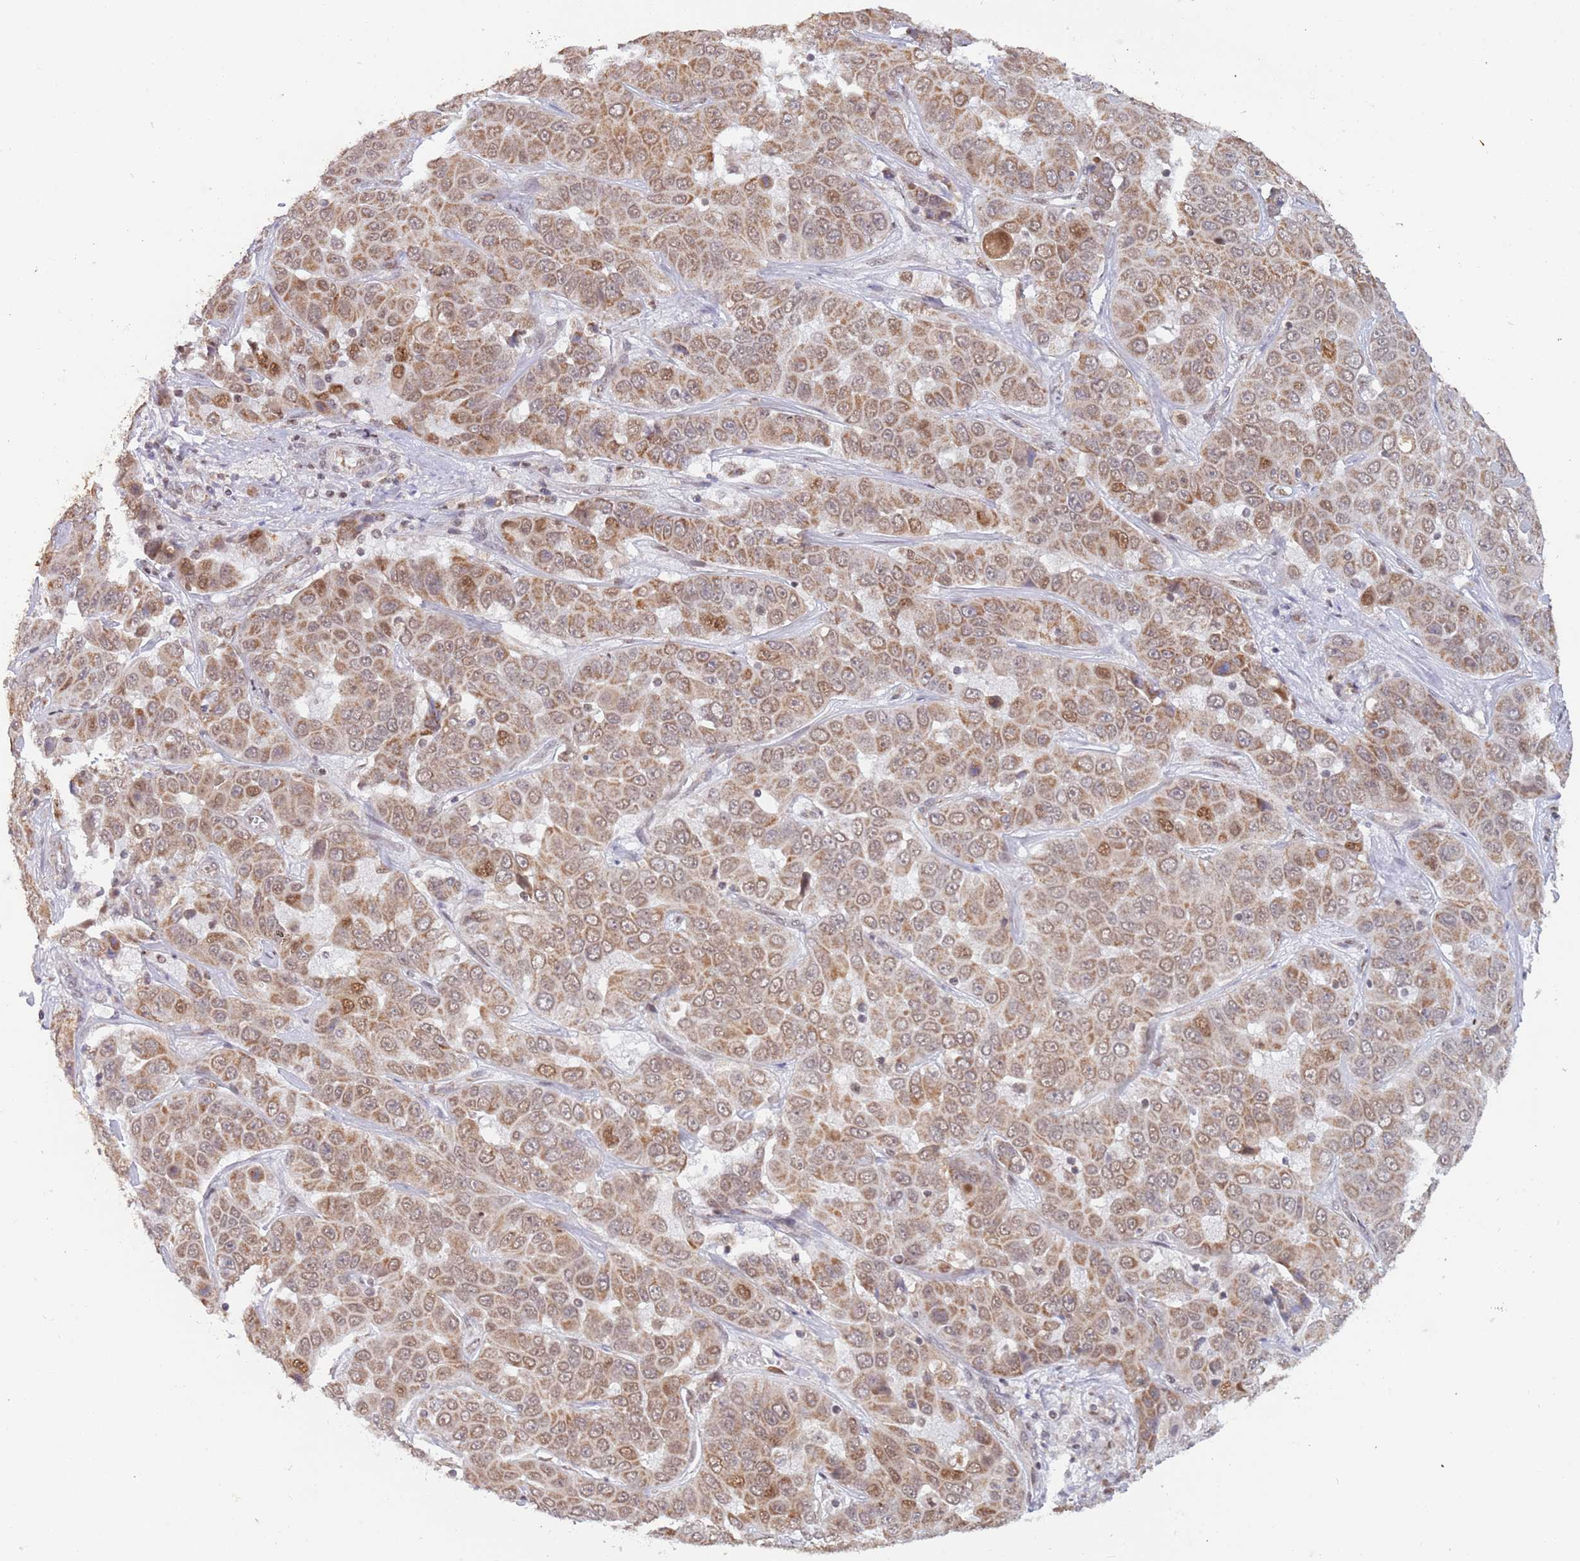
{"staining": {"intensity": "moderate", "quantity": ">75%", "location": "cytoplasmic/membranous"}, "tissue": "liver cancer", "cell_type": "Tumor cells", "image_type": "cancer", "snomed": [{"axis": "morphology", "description": "Cholangiocarcinoma"}, {"axis": "topography", "description": "Liver"}], "caption": "IHC photomicrograph of liver cancer (cholangiocarcinoma) stained for a protein (brown), which demonstrates medium levels of moderate cytoplasmic/membranous staining in approximately >75% of tumor cells.", "gene": "TIMM13", "patient": {"sex": "female", "age": 52}}